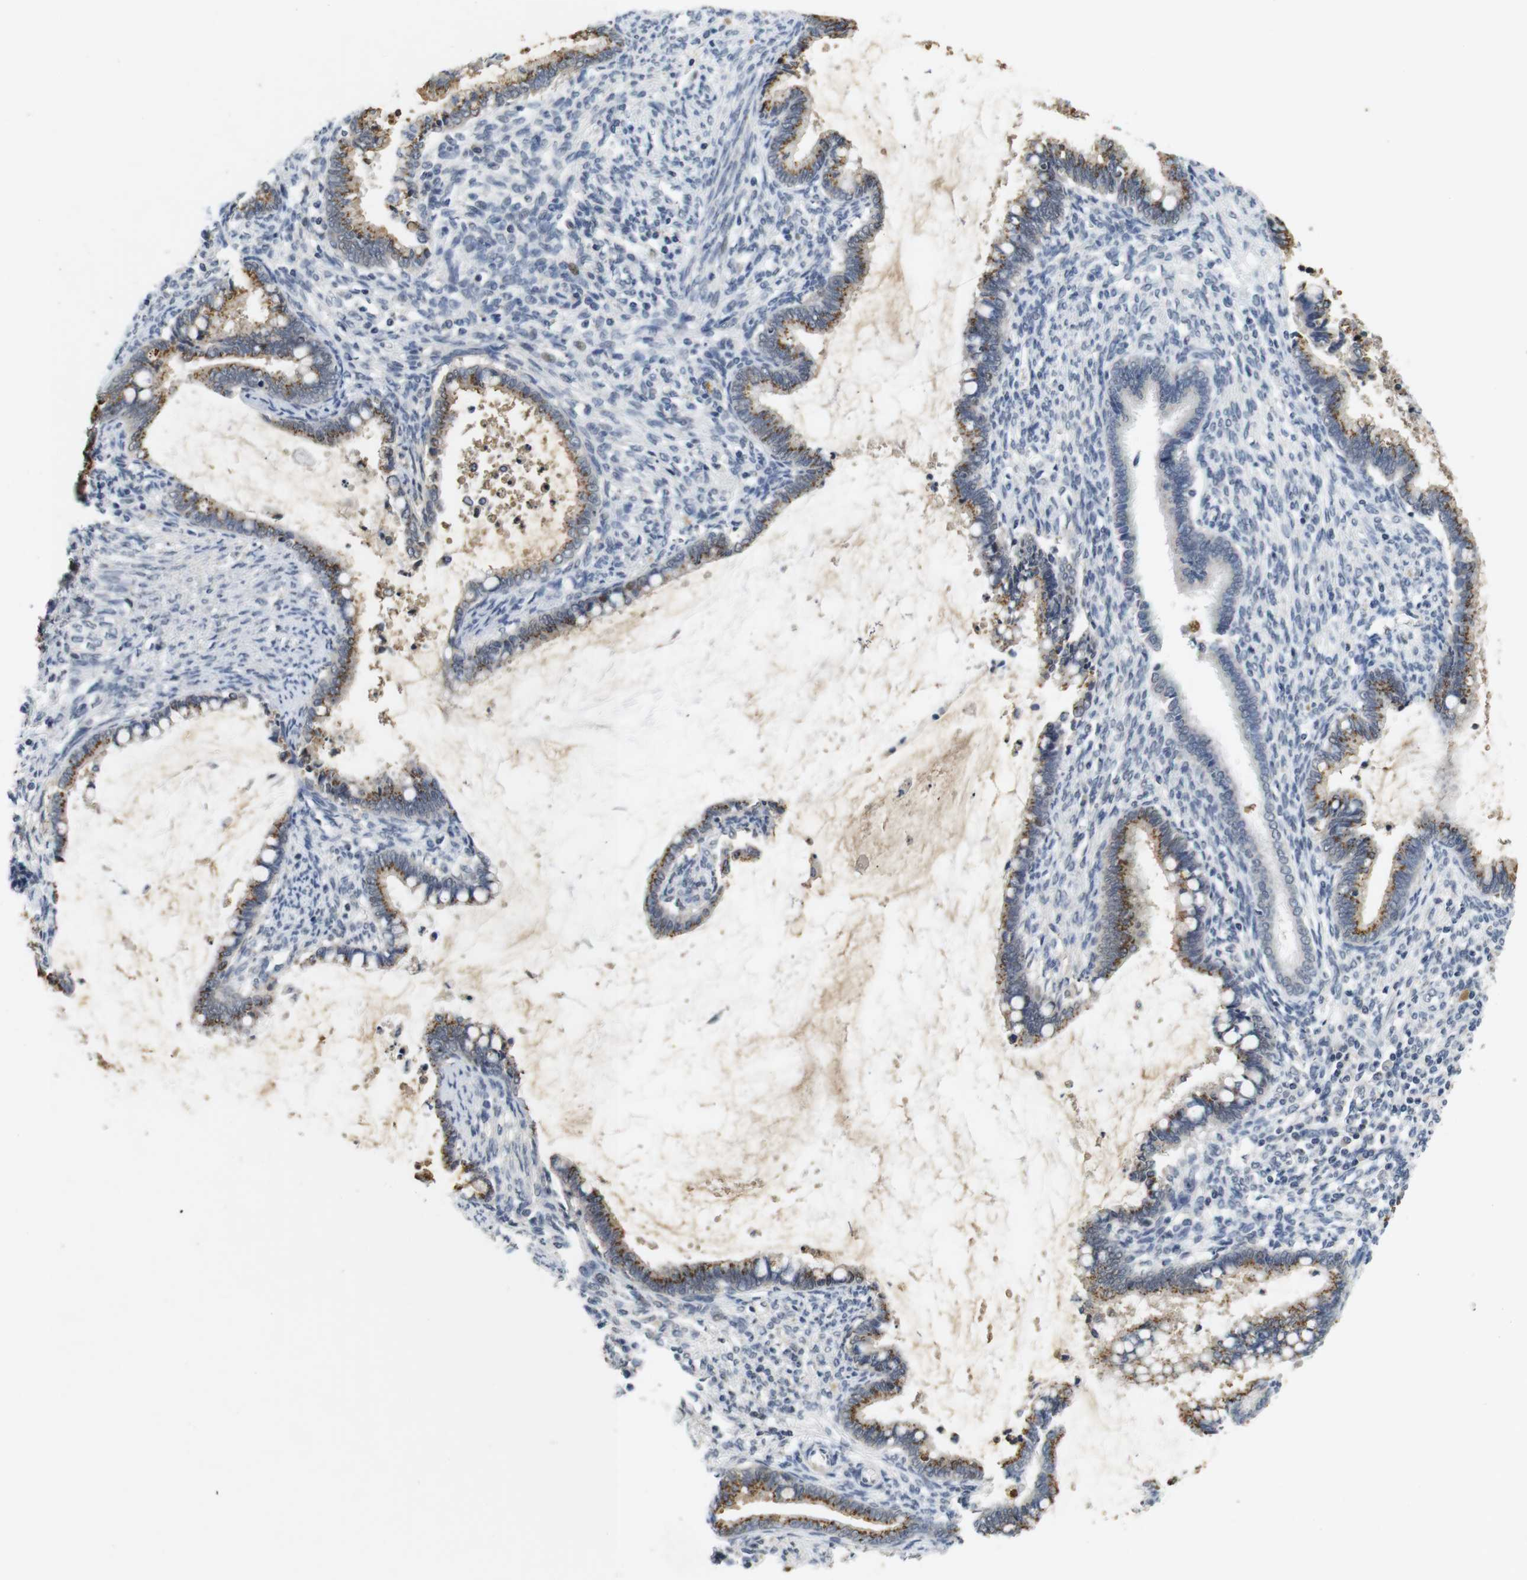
{"staining": {"intensity": "moderate", "quantity": ">75%", "location": "cytoplasmic/membranous"}, "tissue": "cervical cancer", "cell_type": "Tumor cells", "image_type": "cancer", "snomed": [{"axis": "morphology", "description": "Adenocarcinoma, NOS"}, {"axis": "topography", "description": "Cervix"}], "caption": "The photomicrograph reveals immunohistochemical staining of cervical adenocarcinoma. There is moderate cytoplasmic/membranous positivity is identified in about >75% of tumor cells. (Brightfield microscopy of DAB IHC at high magnification).", "gene": "SKP2", "patient": {"sex": "female", "age": 44}}